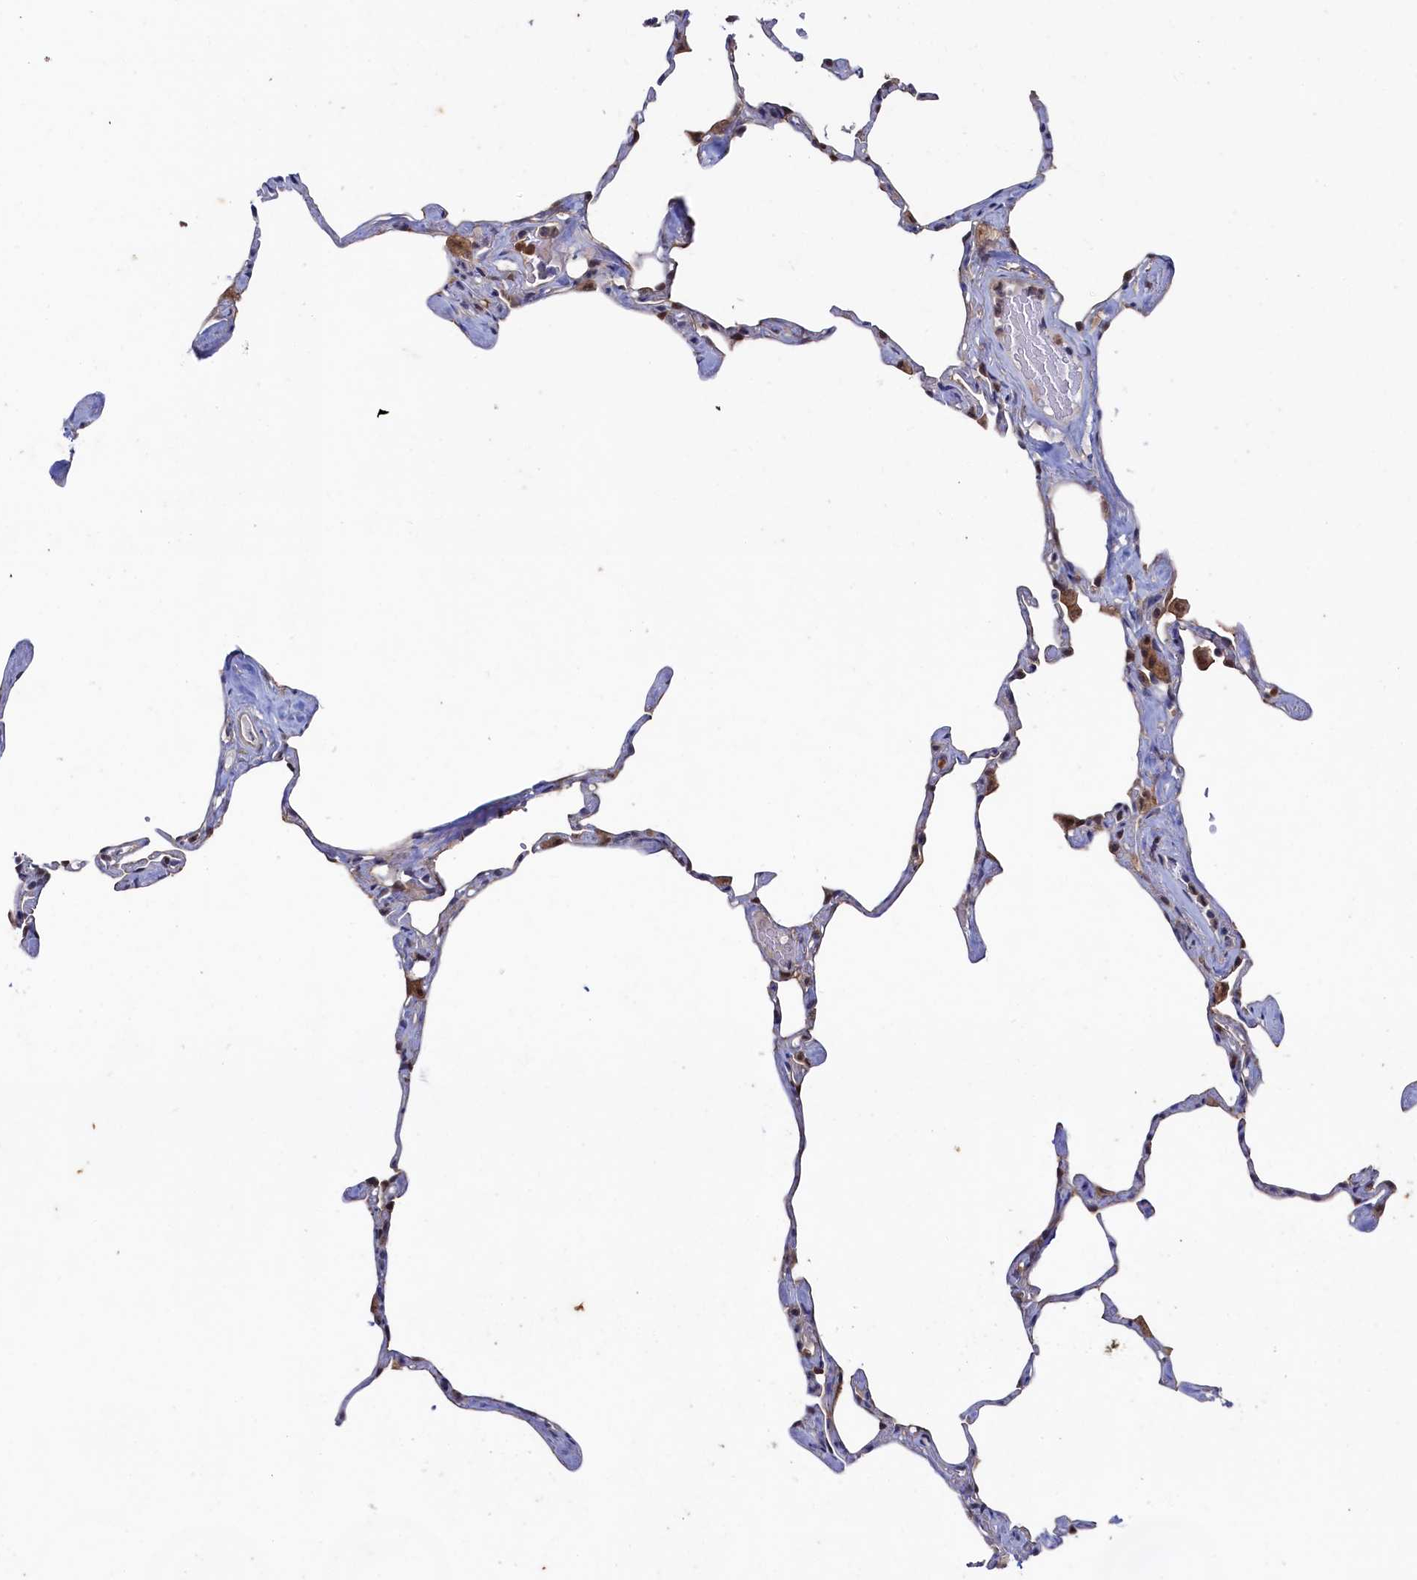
{"staining": {"intensity": "moderate", "quantity": "<25%", "location": "cytoplasmic/membranous,nuclear"}, "tissue": "lung", "cell_type": "Alveolar cells", "image_type": "normal", "snomed": [{"axis": "morphology", "description": "Normal tissue, NOS"}, {"axis": "topography", "description": "Lung"}], "caption": "Approximately <25% of alveolar cells in unremarkable lung demonstrate moderate cytoplasmic/membranous,nuclear protein expression as visualized by brown immunohistochemical staining.", "gene": "RNH1", "patient": {"sex": "male", "age": 65}}